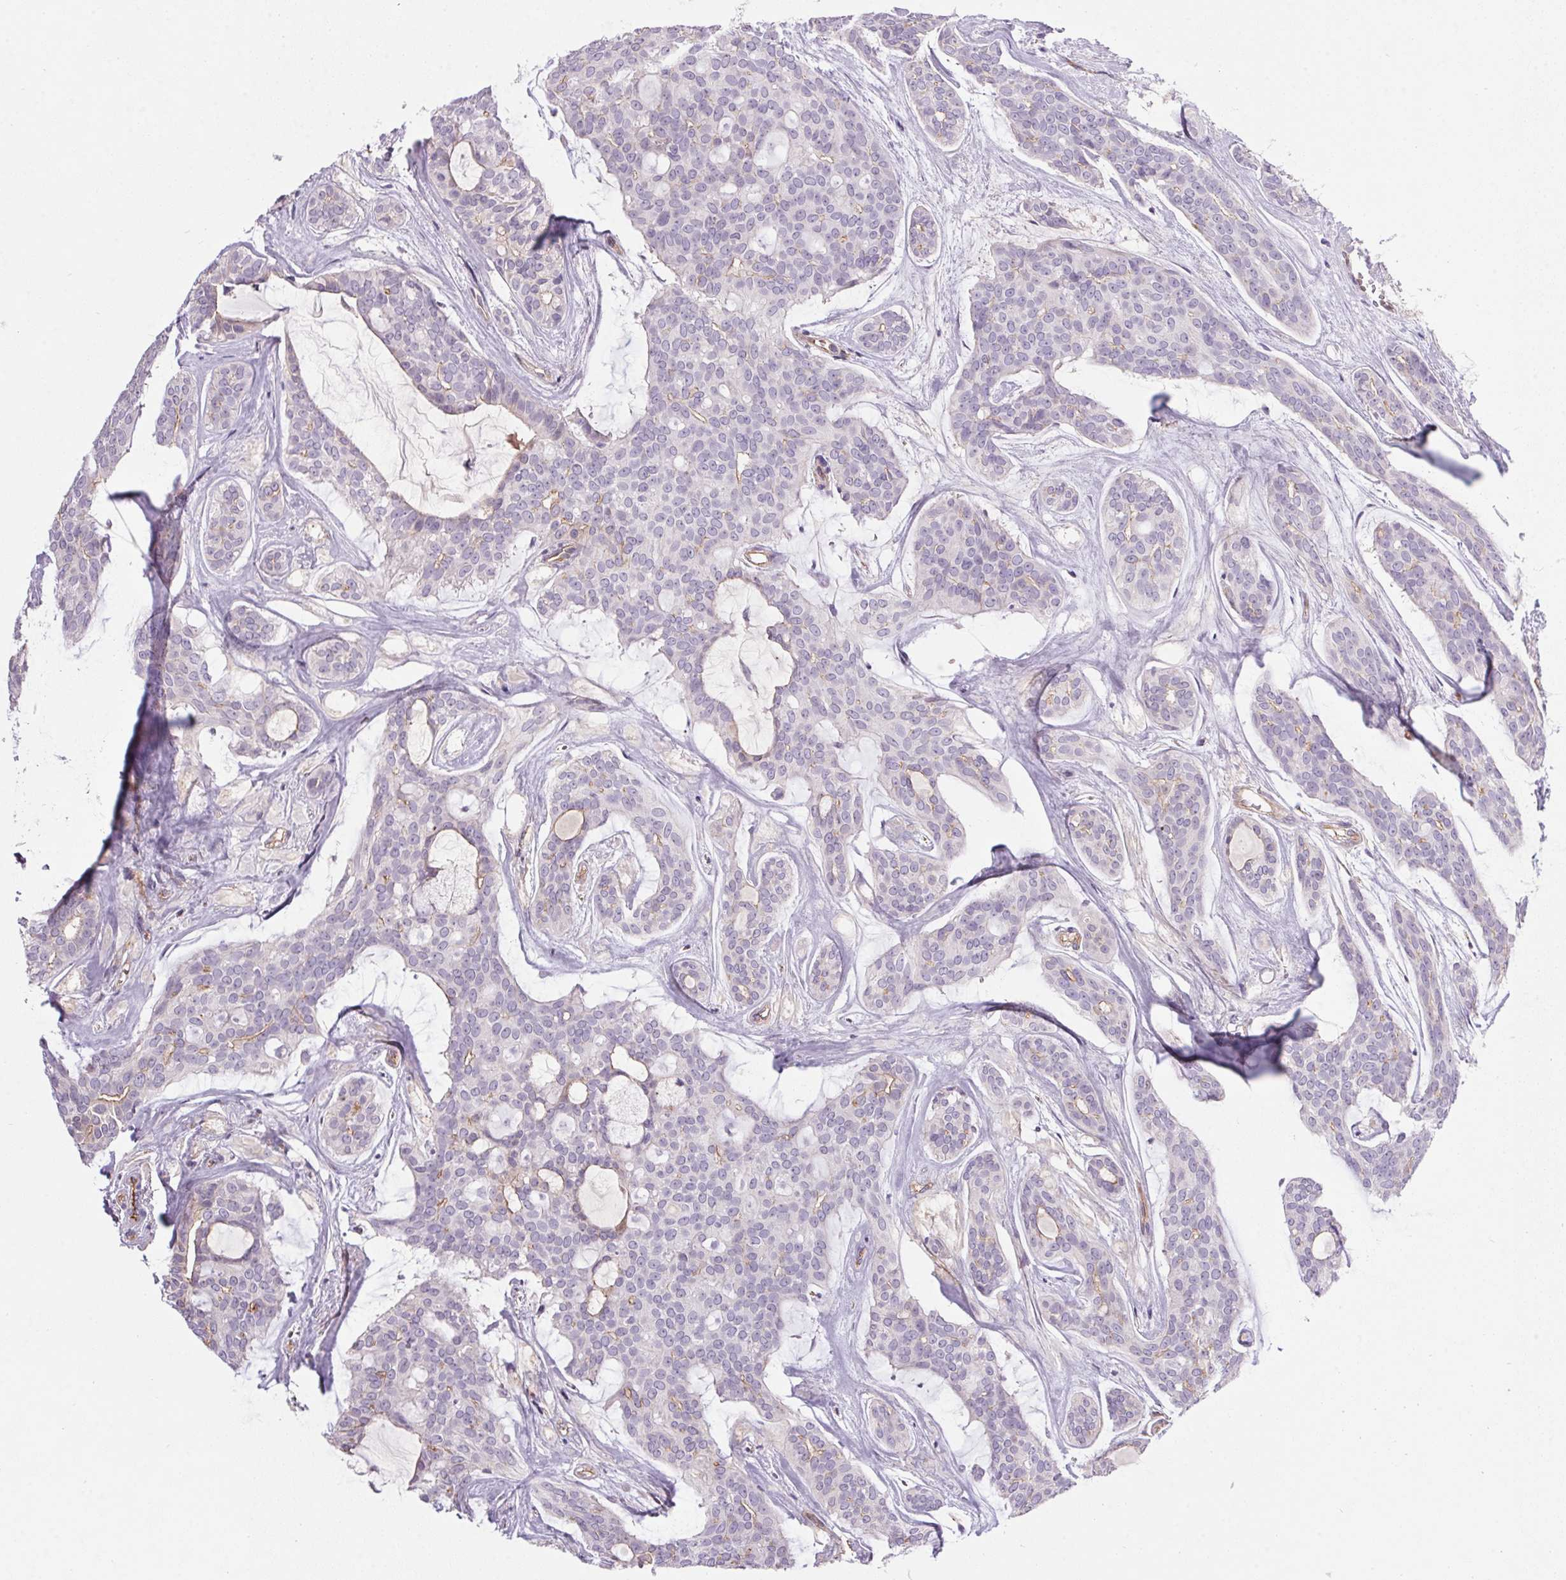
{"staining": {"intensity": "weak", "quantity": "<25%", "location": "cytoplasmic/membranous"}, "tissue": "head and neck cancer", "cell_type": "Tumor cells", "image_type": "cancer", "snomed": [{"axis": "morphology", "description": "Adenocarcinoma, NOS"}, {"axis": "topography", "description": "Head-Neck"}], "caption": "The histopathology image reveals no significant staining in tumor cells of head and neck adenocarcinoma.", "gene": "APOC4", "patient": {"sex": "male", "age": 66}}